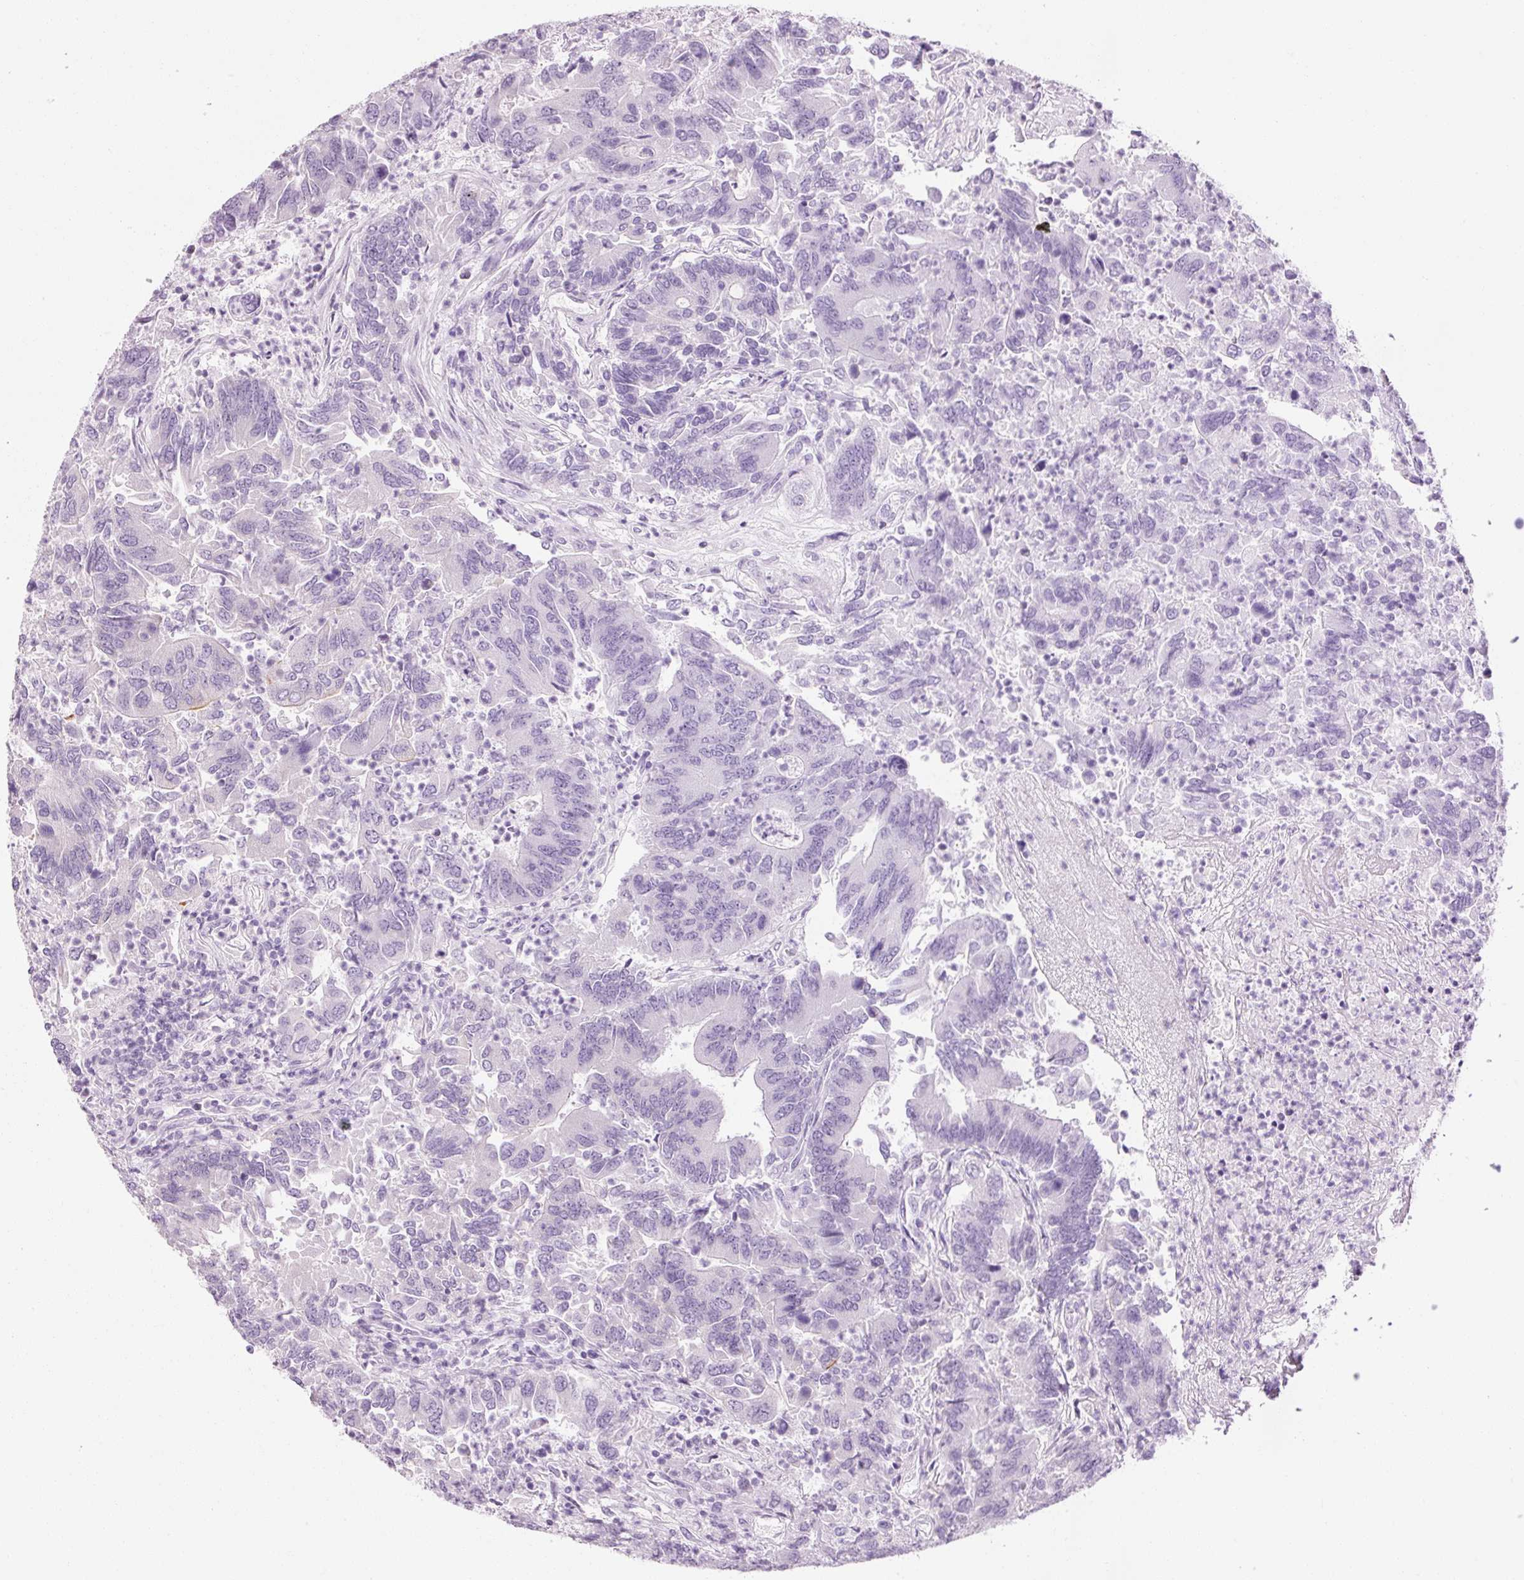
{"staining": {"intensity": "negative", "quantity": "none", "location": "none"}, "tissue": "colorectal cancer", "cell_type": "Tumor cells", "image_type": "cancer", "snomed": [{"axis": "morphology", "description": "Adenocarcinoma, NOS"}, {"axis": "topography", "description": "Colon"}], "caption": "Tumor cells show no significant protein positivity in adenocarcinoma (colorectal).", "gene": "ANKRD20A1", "patient": {"sex": "female", "age": 67}}